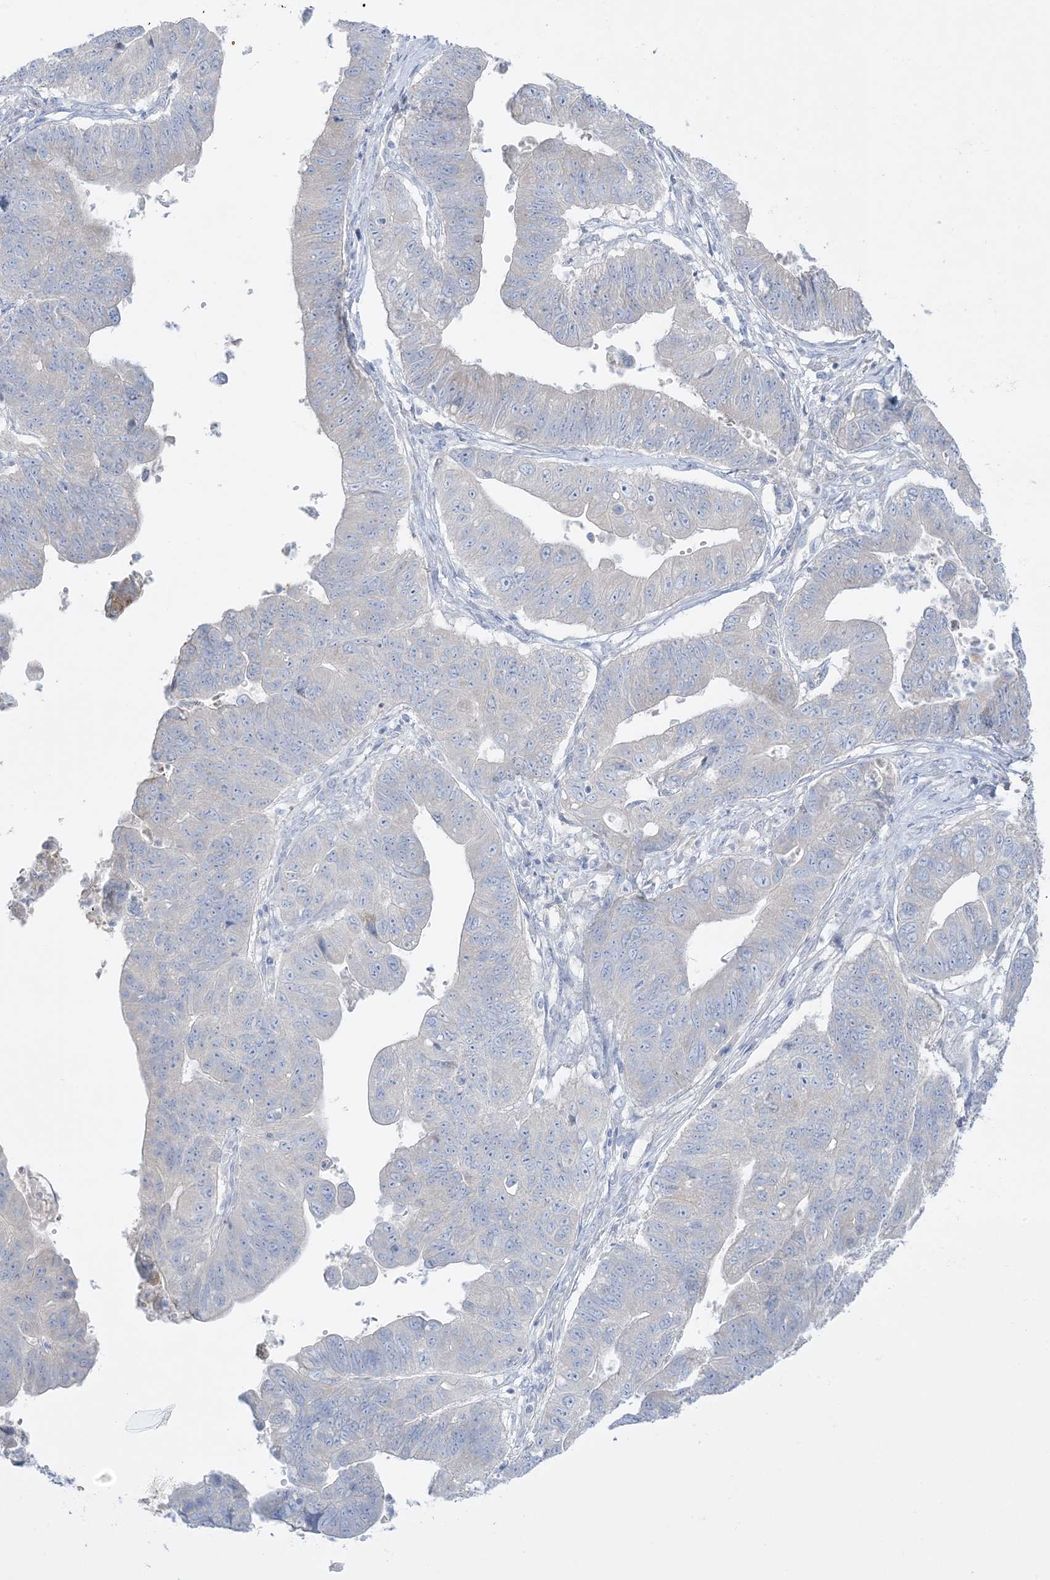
{"staining": {"intensity": "negative", "quantity": "none", "location": "none"}, "tissue": "stomach cancer", "cell_type": "Tumor cells", "image_type": "cancer", "snomed": [{"axis": "morphology", "description": "Adenocarcinoma, NOS"}, {"axis": "topography", "description": "Stomach"}], "caption": "An IHC photomicrograph of stomach cancer is shown. There is no staining in tumor cells of stomach cancer.", "gene": "FAM184A", "patient": {"sex": "male", "age": 59}}